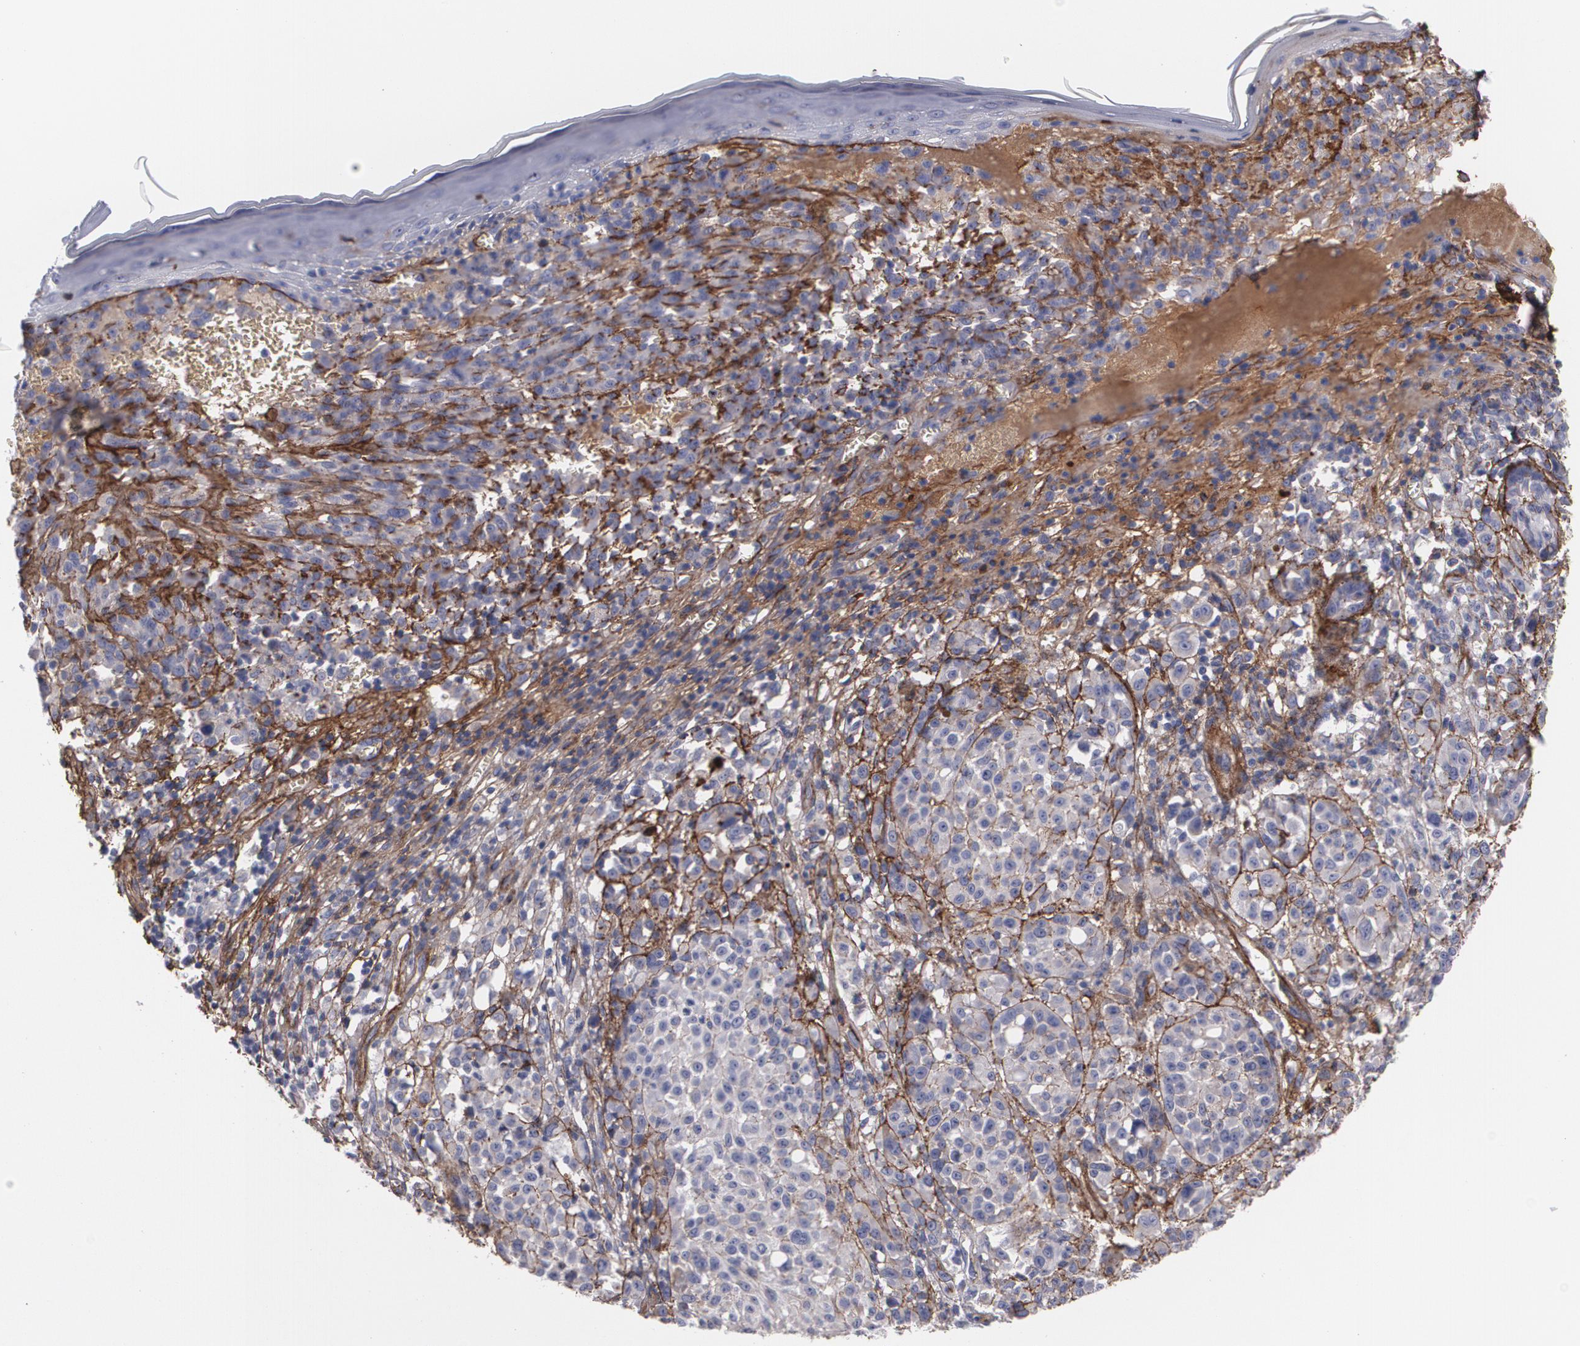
{"staining": {"intensity": "weak", "quantity": "25%-75%", "location": "cytoplasmic/membranous"}, "tissue": "melanoma", "cell_type": "Tumor cells", "image_type": "cancer", "snomed": [{"axis": "morphology", "description": "Malignant melanoma, NOS"}, {"axis": "topography", "description": "Skin"}], "caption": "DAB immunohistochemical staining of melanoma exhibits weak cytoplasmic/membranous protein positivity in about 25%-75% of tumor cells.", "gene": "FBLN1", "patient": {"sex": "female", "age": 49}}